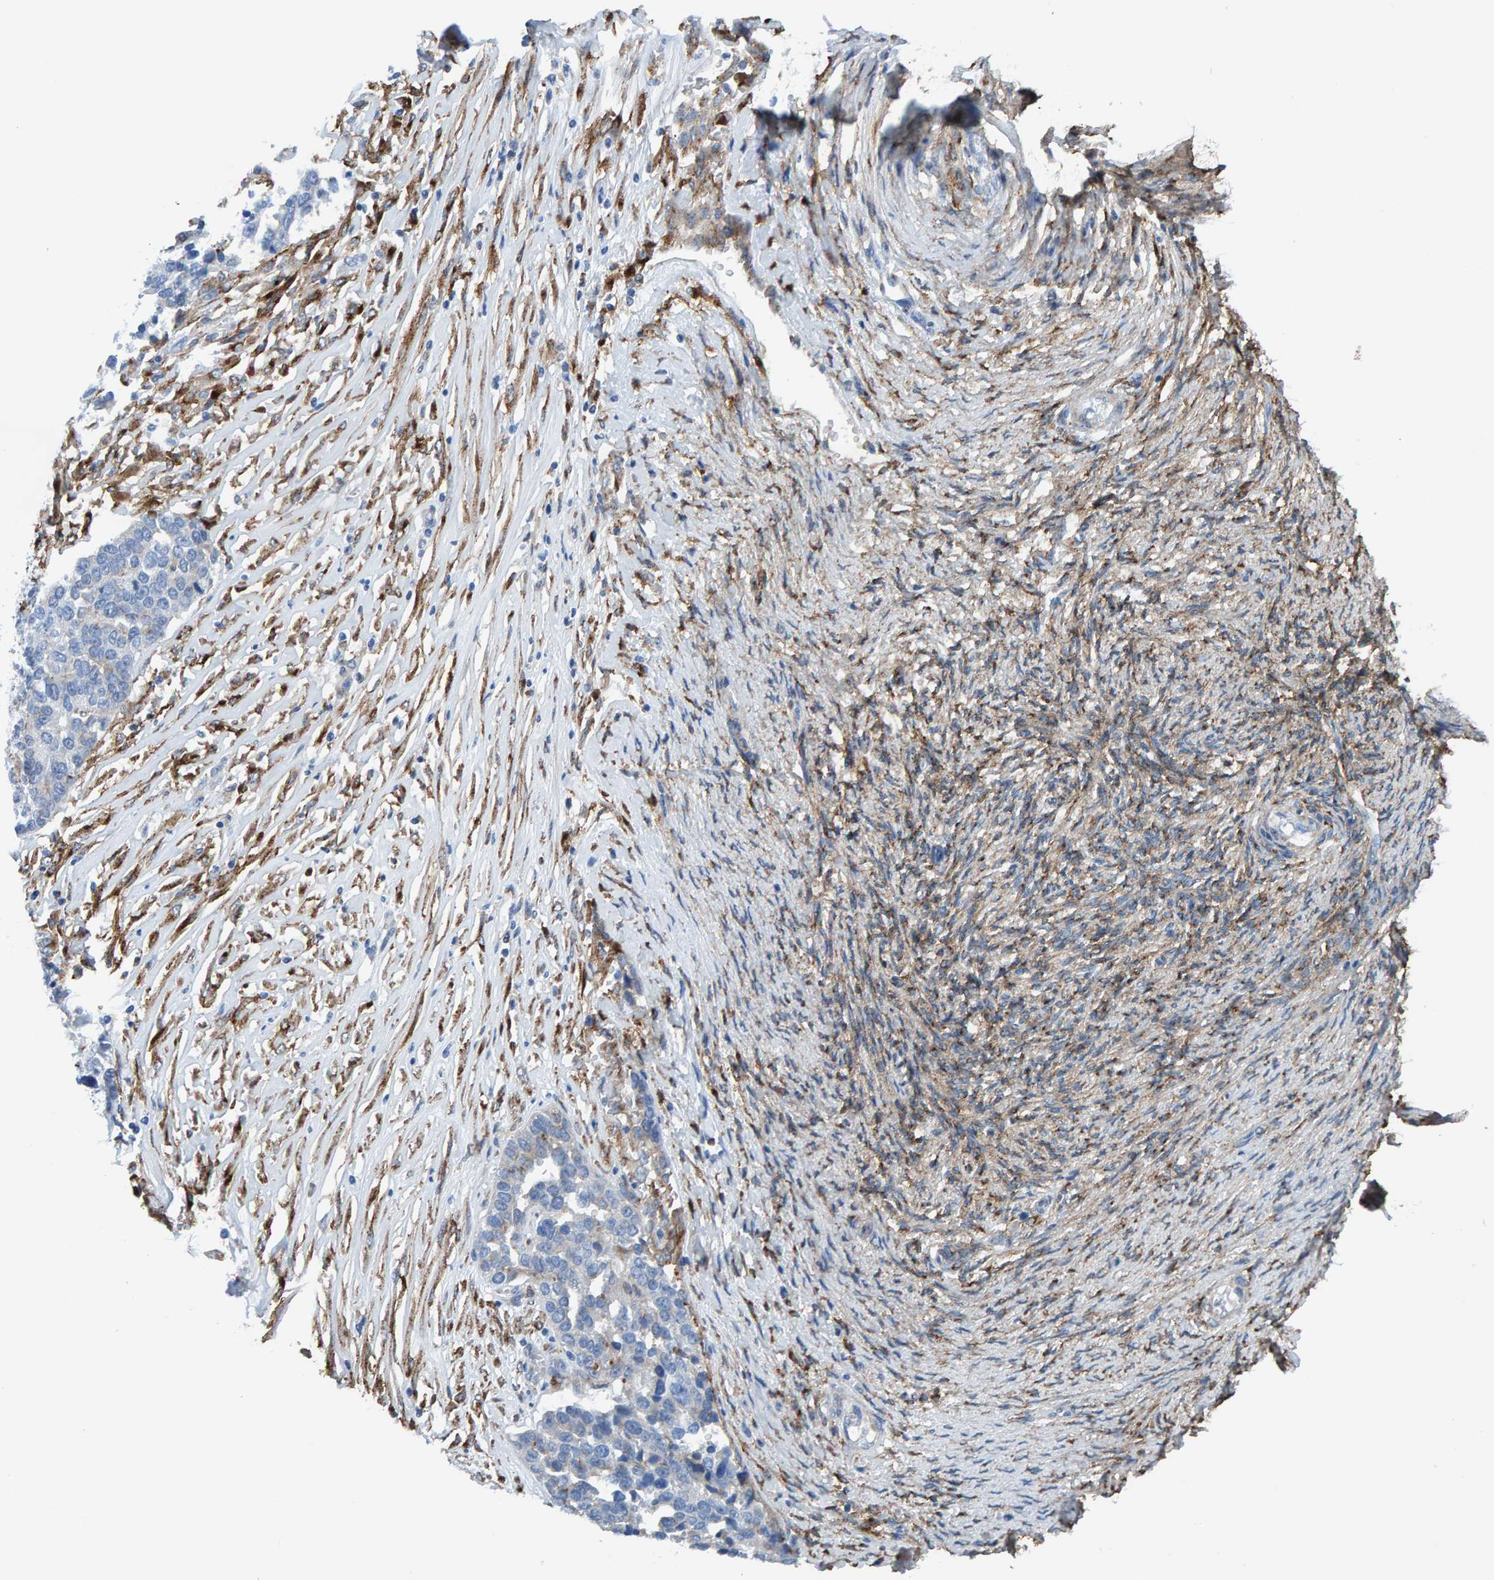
{"staining": {"intensity": "negative", "quantity": "none", "location": "none"}, "tissue": "ovarian cancer", "cell_type": "Tumor cells", "image_type": "cancer", "snomed": [{"axis": "morphology", "description": "Cystadenocarcinoma, serous, NOS"}, {"axis": "topography", "description": "Ovary"}], "caption": "Ovarian serous cystadenocarcinoma stained for a protein using immunohistochemistry (IHC) exhibits no staining tumor cells.", "gene": "LRP1", "patient": {"sex": "female", "age": 44}}